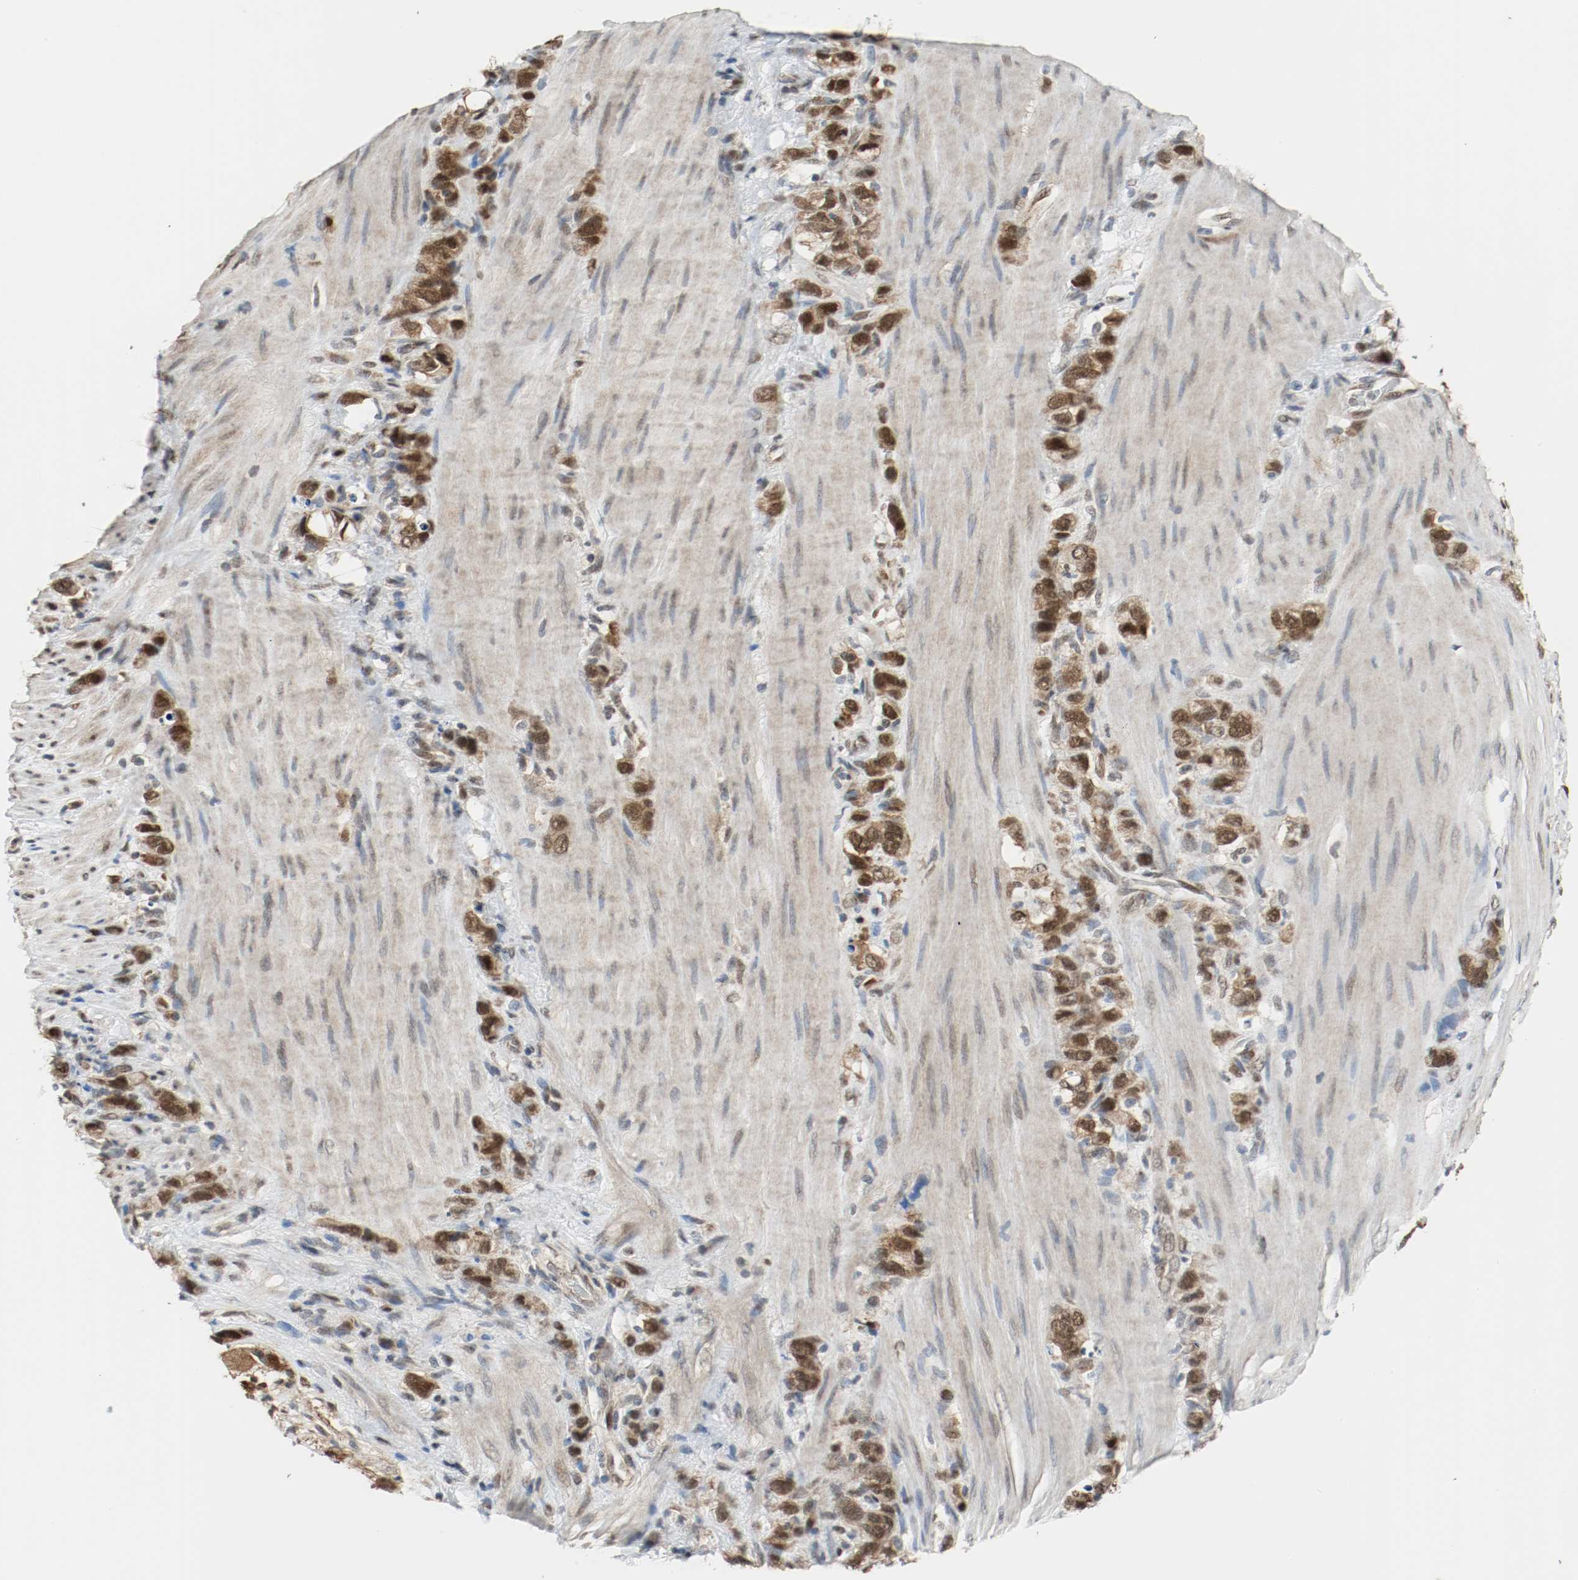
{"staining": {"intensity": "strong", "quantity": ">75%", "location": "cytoplasmic/membranous,nuclear"}, "tissue": "stomach cancer", "cell_type": "Tumor cells", "image_type": "cancer", "snomed": [{"axis": "morphology", "description": "Normal tissue, NOS"}, {"axis": "morphology", "description": "Adenocarcinoma, NOS"}, {"axis": "morphology", "description": "Adenocarcinoma, High grade"}, {"axis": "topography", "description": "Stomach, upper"}, {"axis": "topography", "description": "Stomach"}], "caption": "Immunohistochemistry of human stomach cancer (adenocarcinoma (high-grade)) displays high levels of strong cytoplasmic/membranous and nuclear staining in approximately >75% of tumor cells. Using DAB (brown) and hematoxylin (blue) stains, captured at high magnification using brightfield microscopy.", "gene": "PPME1", "patient": {"sex": "female", "age": 65}}